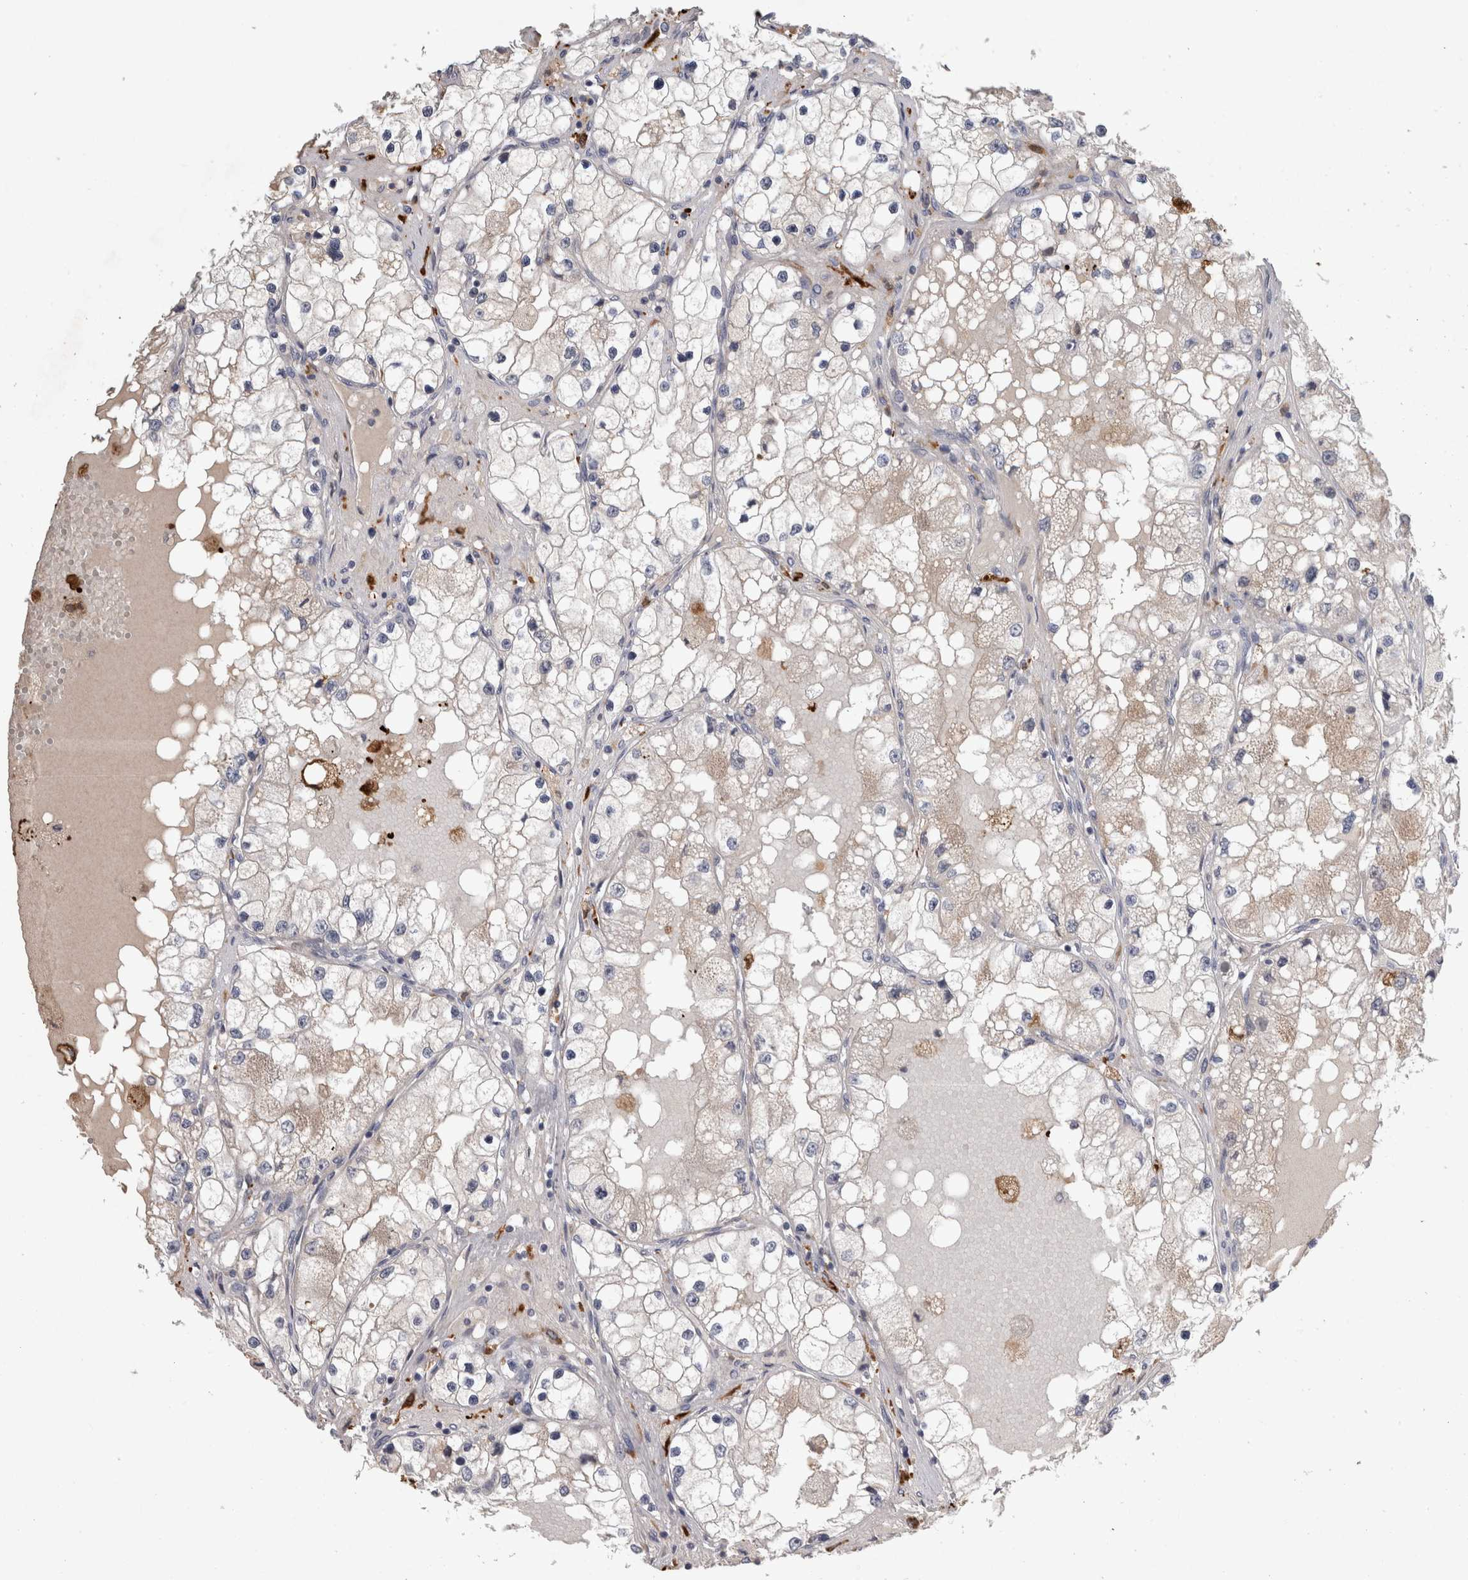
{"staining": {"intensity": "negative", "quantity": "none", "location": "none"}, "tissue": "renal cancer", "cell_type": "Tumor cells", "image_type": "cancer", "snomed": [{"axis": "morphology", "description": "Adenocarcinoma, NOS"}, {"axis": "topography", "description": "Kidney"}], "caption": "Immunohistochemistry (IHC) micrograph of renal cancer stained for a protein (brown), which exhibits no positivity in tumor cells.", "gene": "SLC22A11", "patient": {"sex": "male", "age": 68}}